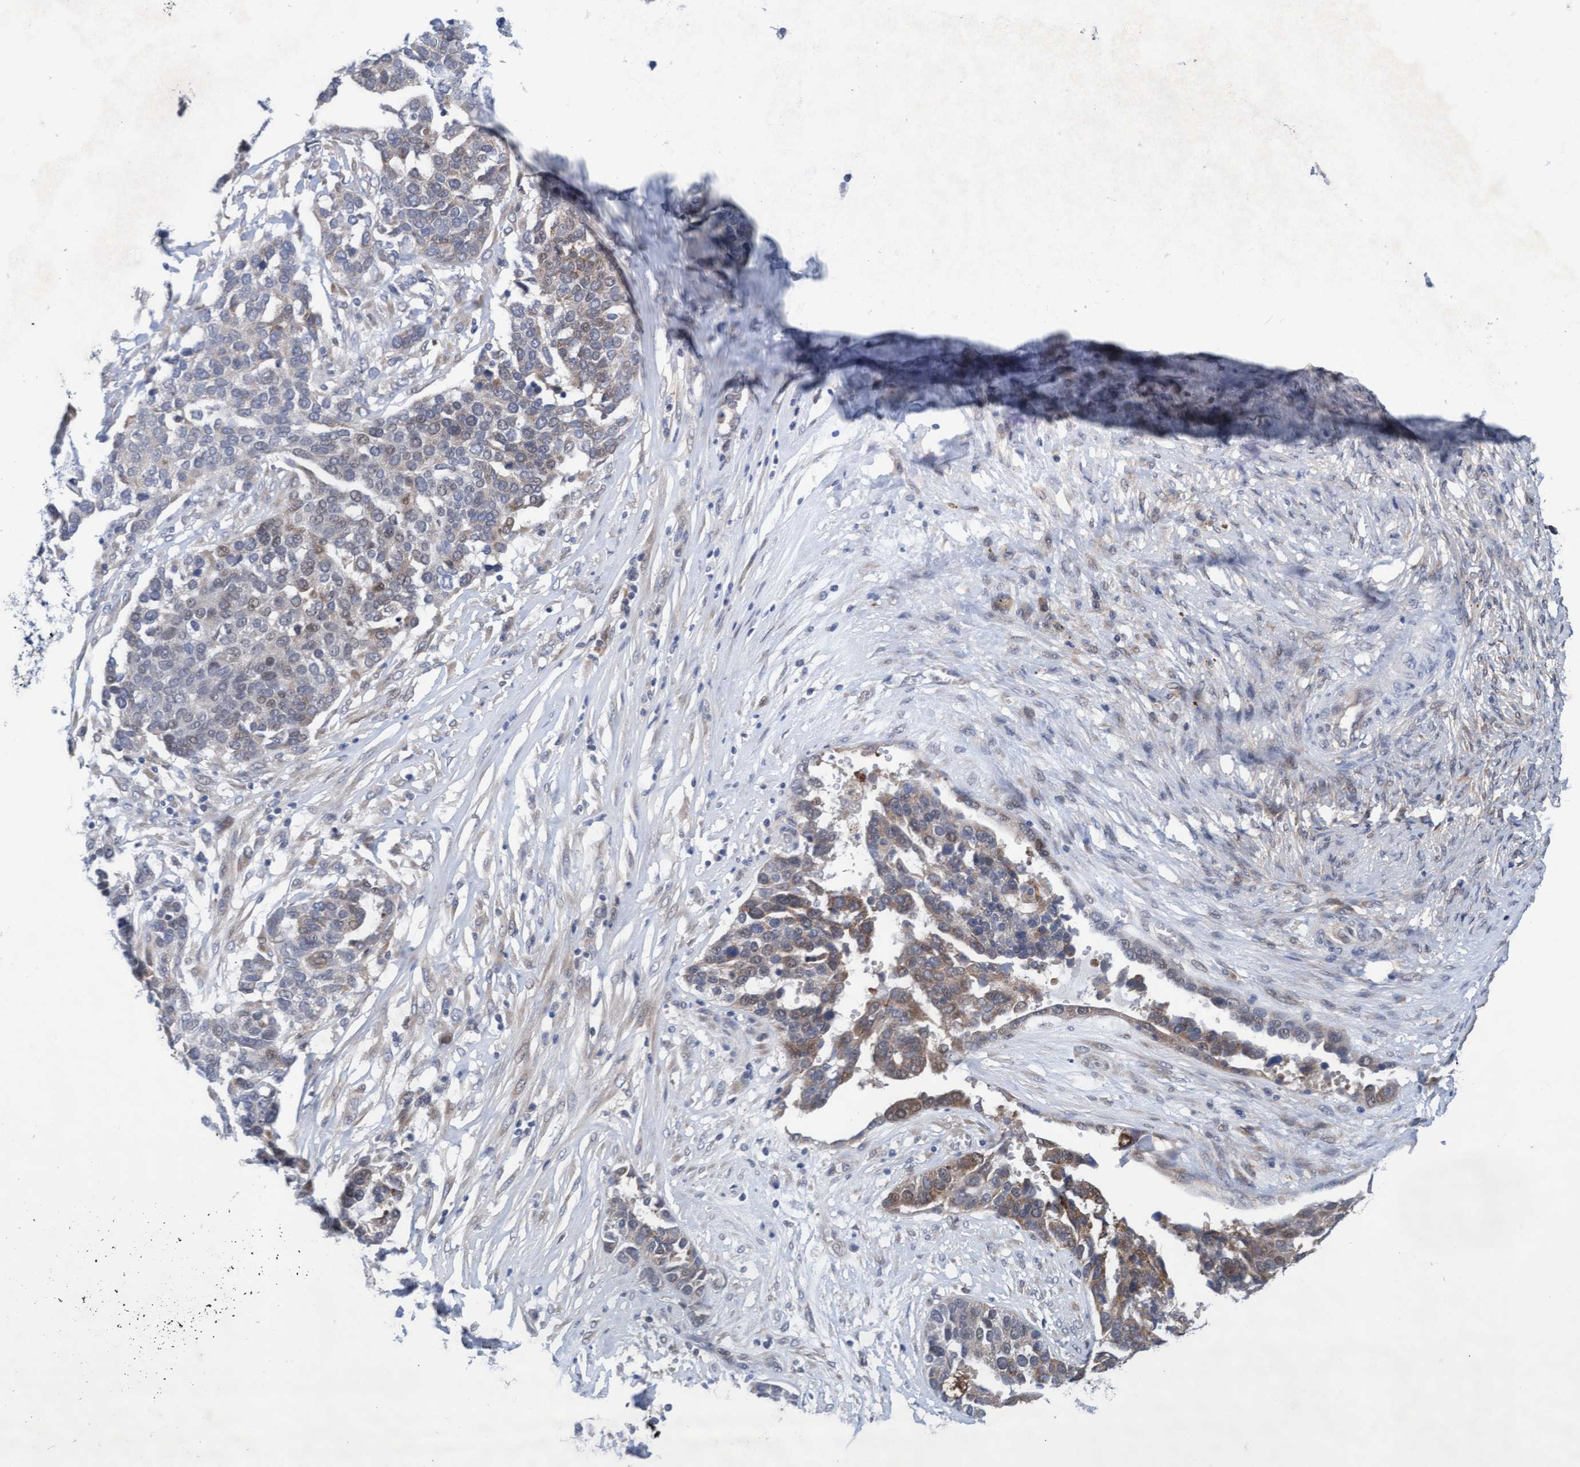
{"staining": {"intensity": "moderate", "quantity": "25%-75%", "location": "cytoplasmic/membranous"}, "tissue": "ovarian cancer", "cell_type": "Tumor cells", "image_type": "cancer", "snomed": [{"axis": "morphology", "description": "Cystadenocarcinoma, serous, NOS"}, {"axis": "topography", "description": "Ovary"}], "caption": "Human ovarian serous cystadenocarcinoma stained with a brown dye demonstrates moderate cytoplasmic/membranous positive expression in approximately 25%-75% of tumor cells.", "gene": "PLCD1", "patient": {"sex": "female", "age": 44}}